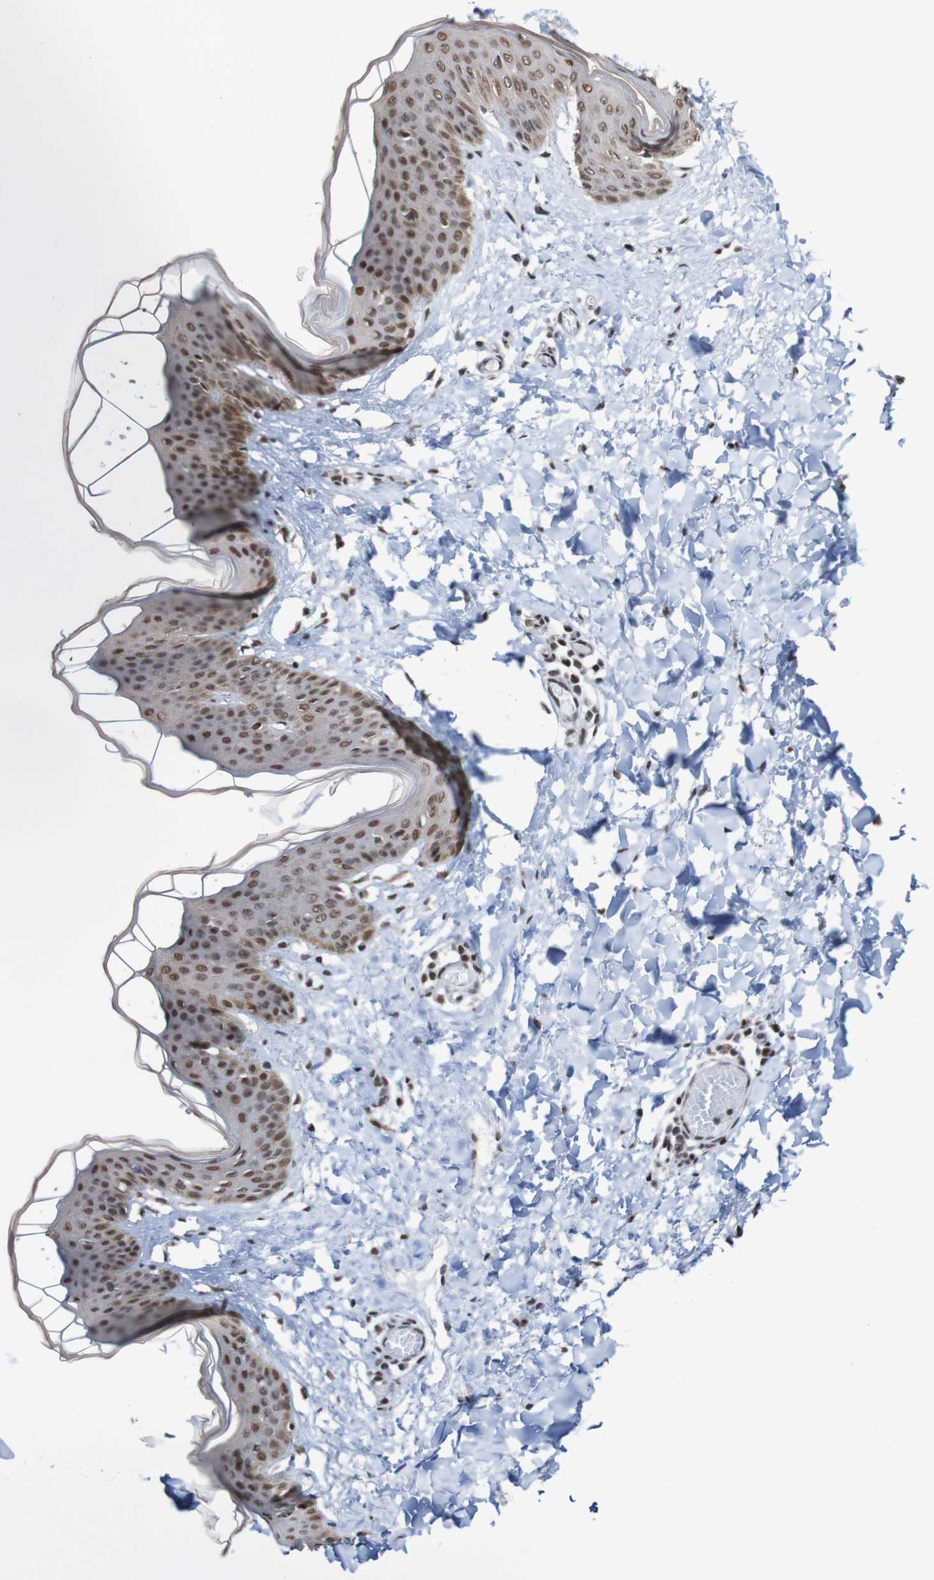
{"staining": {"intensity": "moderate", "quantity": ">75%", "location": "nuclear"}, "tissue": "skin", "cell_type": "Fibroblasts", "image_type": "normal", "snomed": [{"axis": "morphology", "description": "Normal tissue, NOS"}, {"axis": "topography", "description": "Skin"}], "caption": "Immunohistochemical staining of benign skin displays moderate nuclear protein staining in about >75% of fibroblasts.", "gene": "CDC5L", "patient": {"sex": "female", "age": 17}}